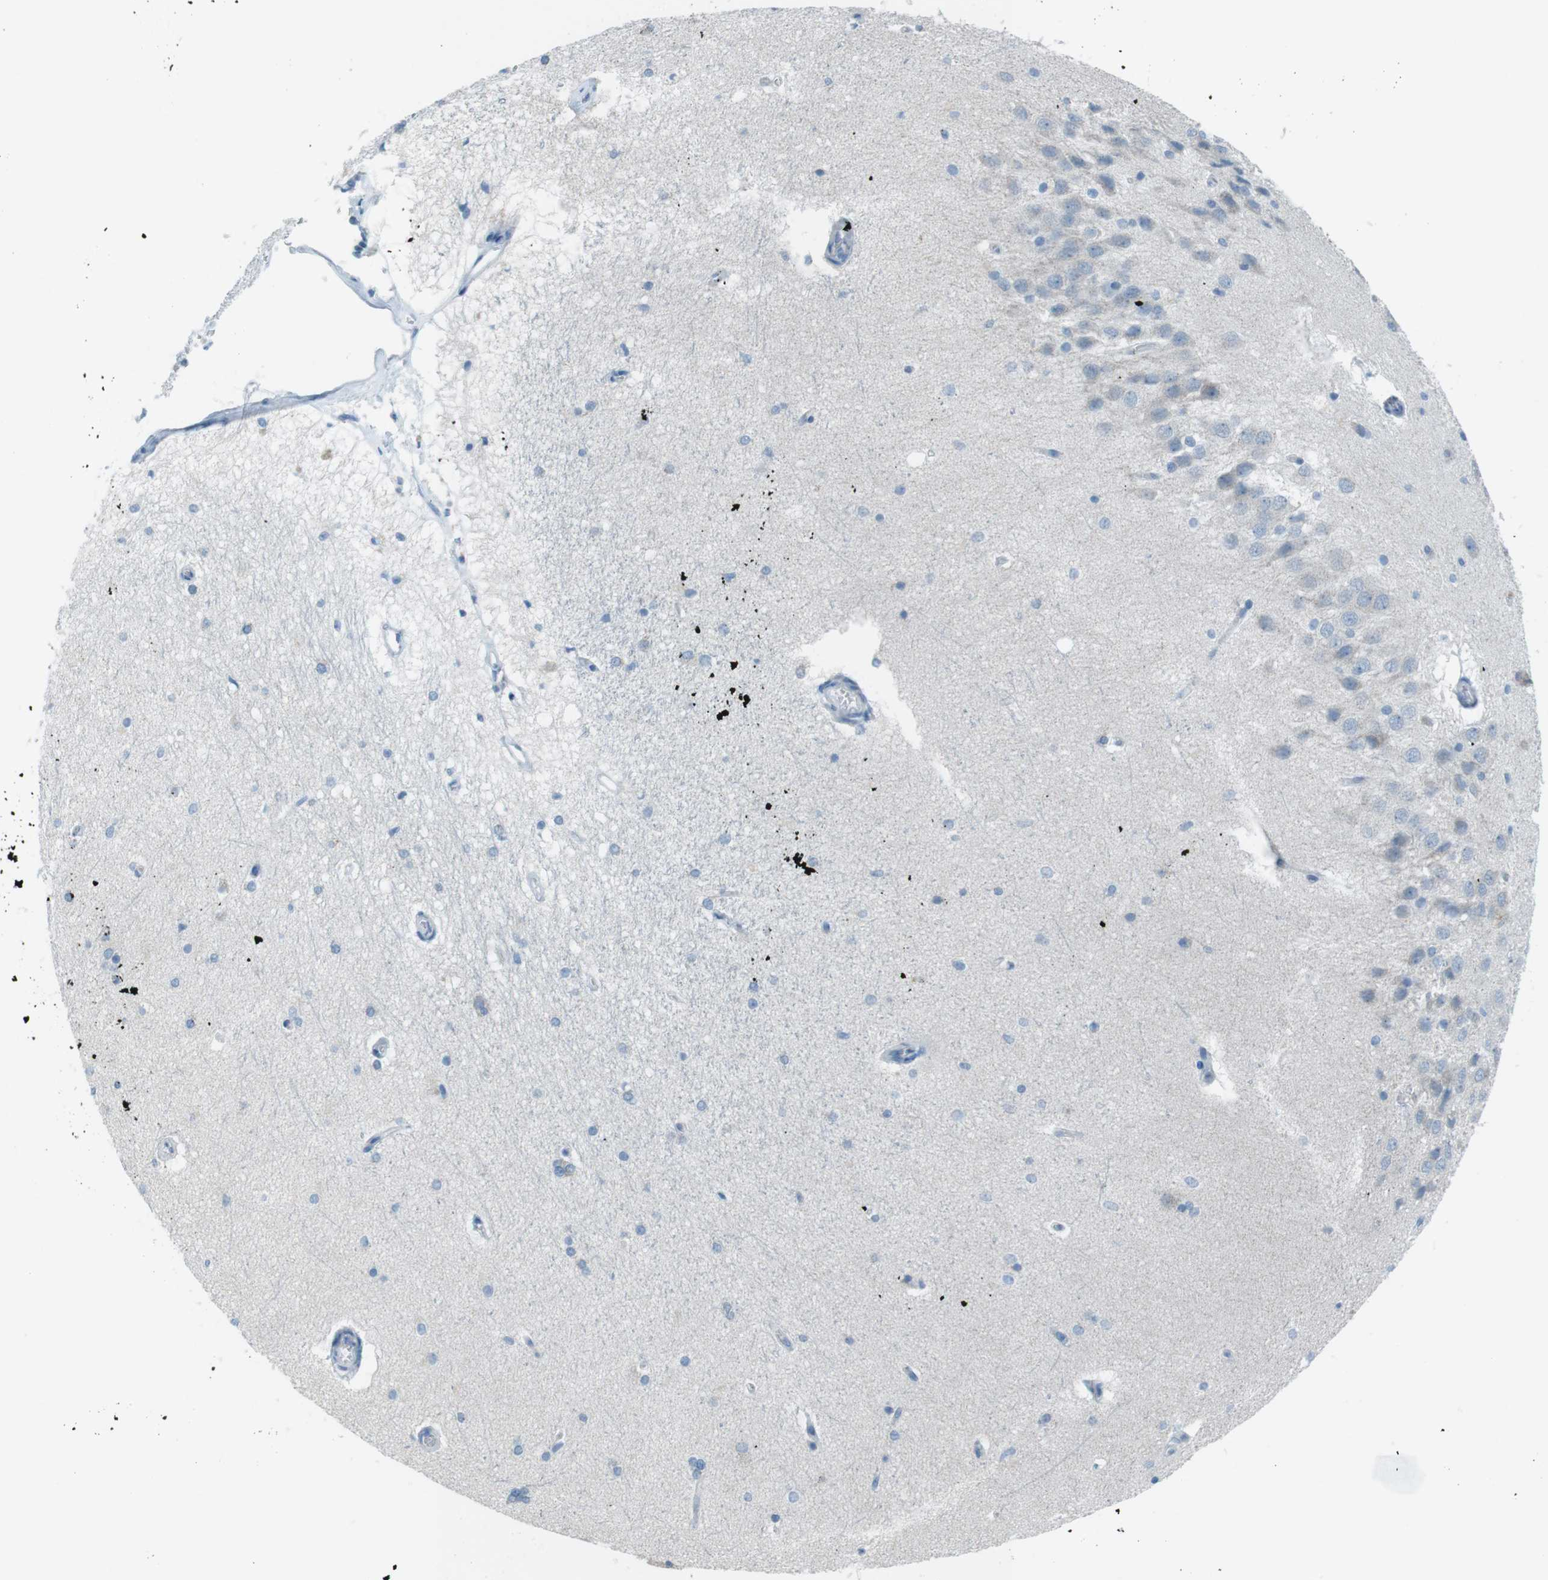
{"staining": {"intensity": "negative", "quantity": "none", "location": "none"}, "tissue": "hippocampus", "cell_type": "Glial cells", "image_type": "normal", "snomed": [{"axis": "morphology", "description": "Normal tissue, NOS"}, {"axis": "topography", "description": "Hippocampus"}], "caption": "Immunohistochemistry histopathology image of benign hippocampus: human hippocampus stained with DAB (3,3'-diaminobenzidine) demonstrates no significant protein positivity in glial cells. (Brightfield microscopy of DAB (3,3'-diaminobenzidine) IHC at high magnification).", "gene": "DNAJA3", "patient": {"sex": "female", "age": 19}}